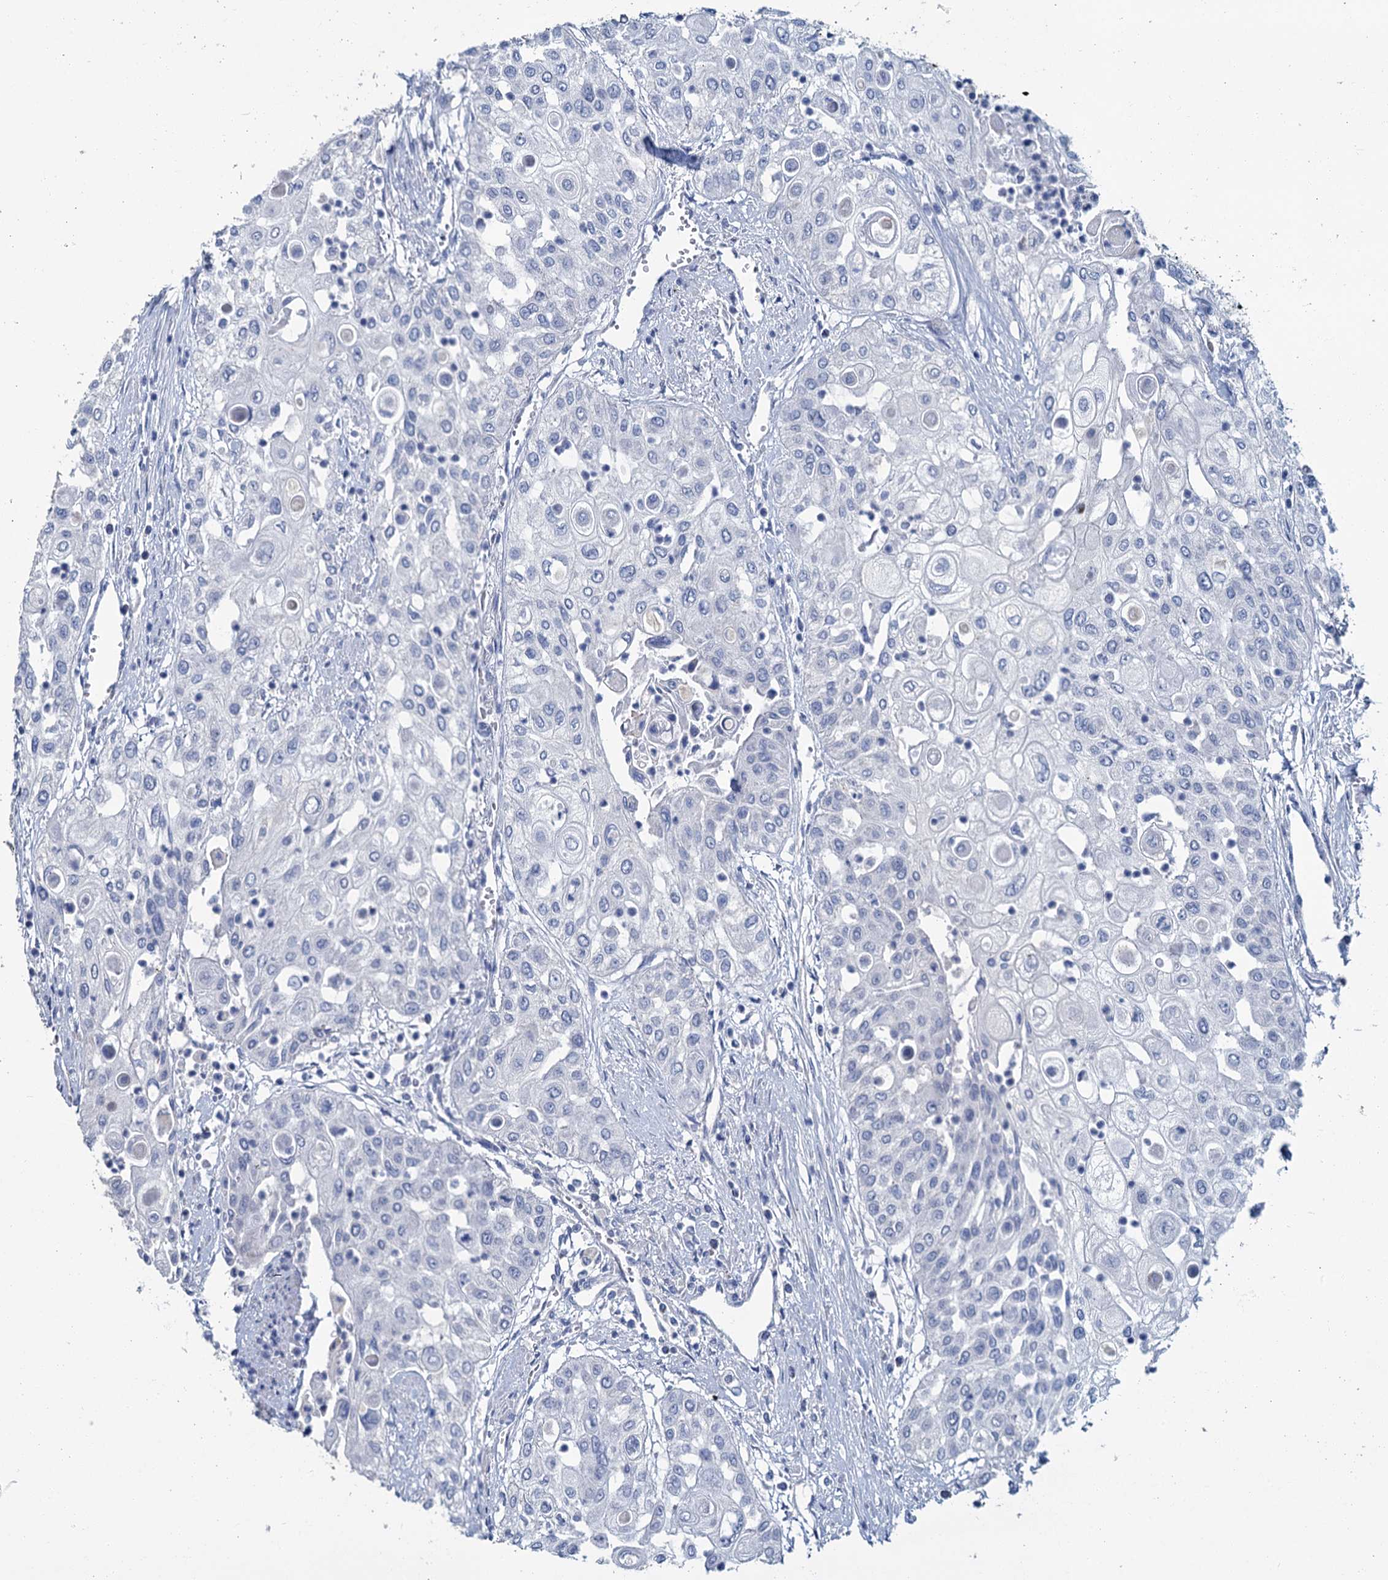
{"staining": {"intensity": "negative", "quantity": "none", "location": "none"}, "tissue": "urothelial cancer", "cell_type": "Tumor cells", "image_type": "cancer", "snomed": [{"axis": "morphology", "description": "Urothelial carcinoma, High grade"}, {"axis": "topography", "description": "Urinary bladder"}], "caption": "Tumor cells show no significant staining in urothelial carcinoma (high-grade). (DAB (3,3'-diaminobenzidine) immunohistochemistry (IHC), high magnification).", "gene": "SNCB", "patient": {"sex": "female", "age": 79}}